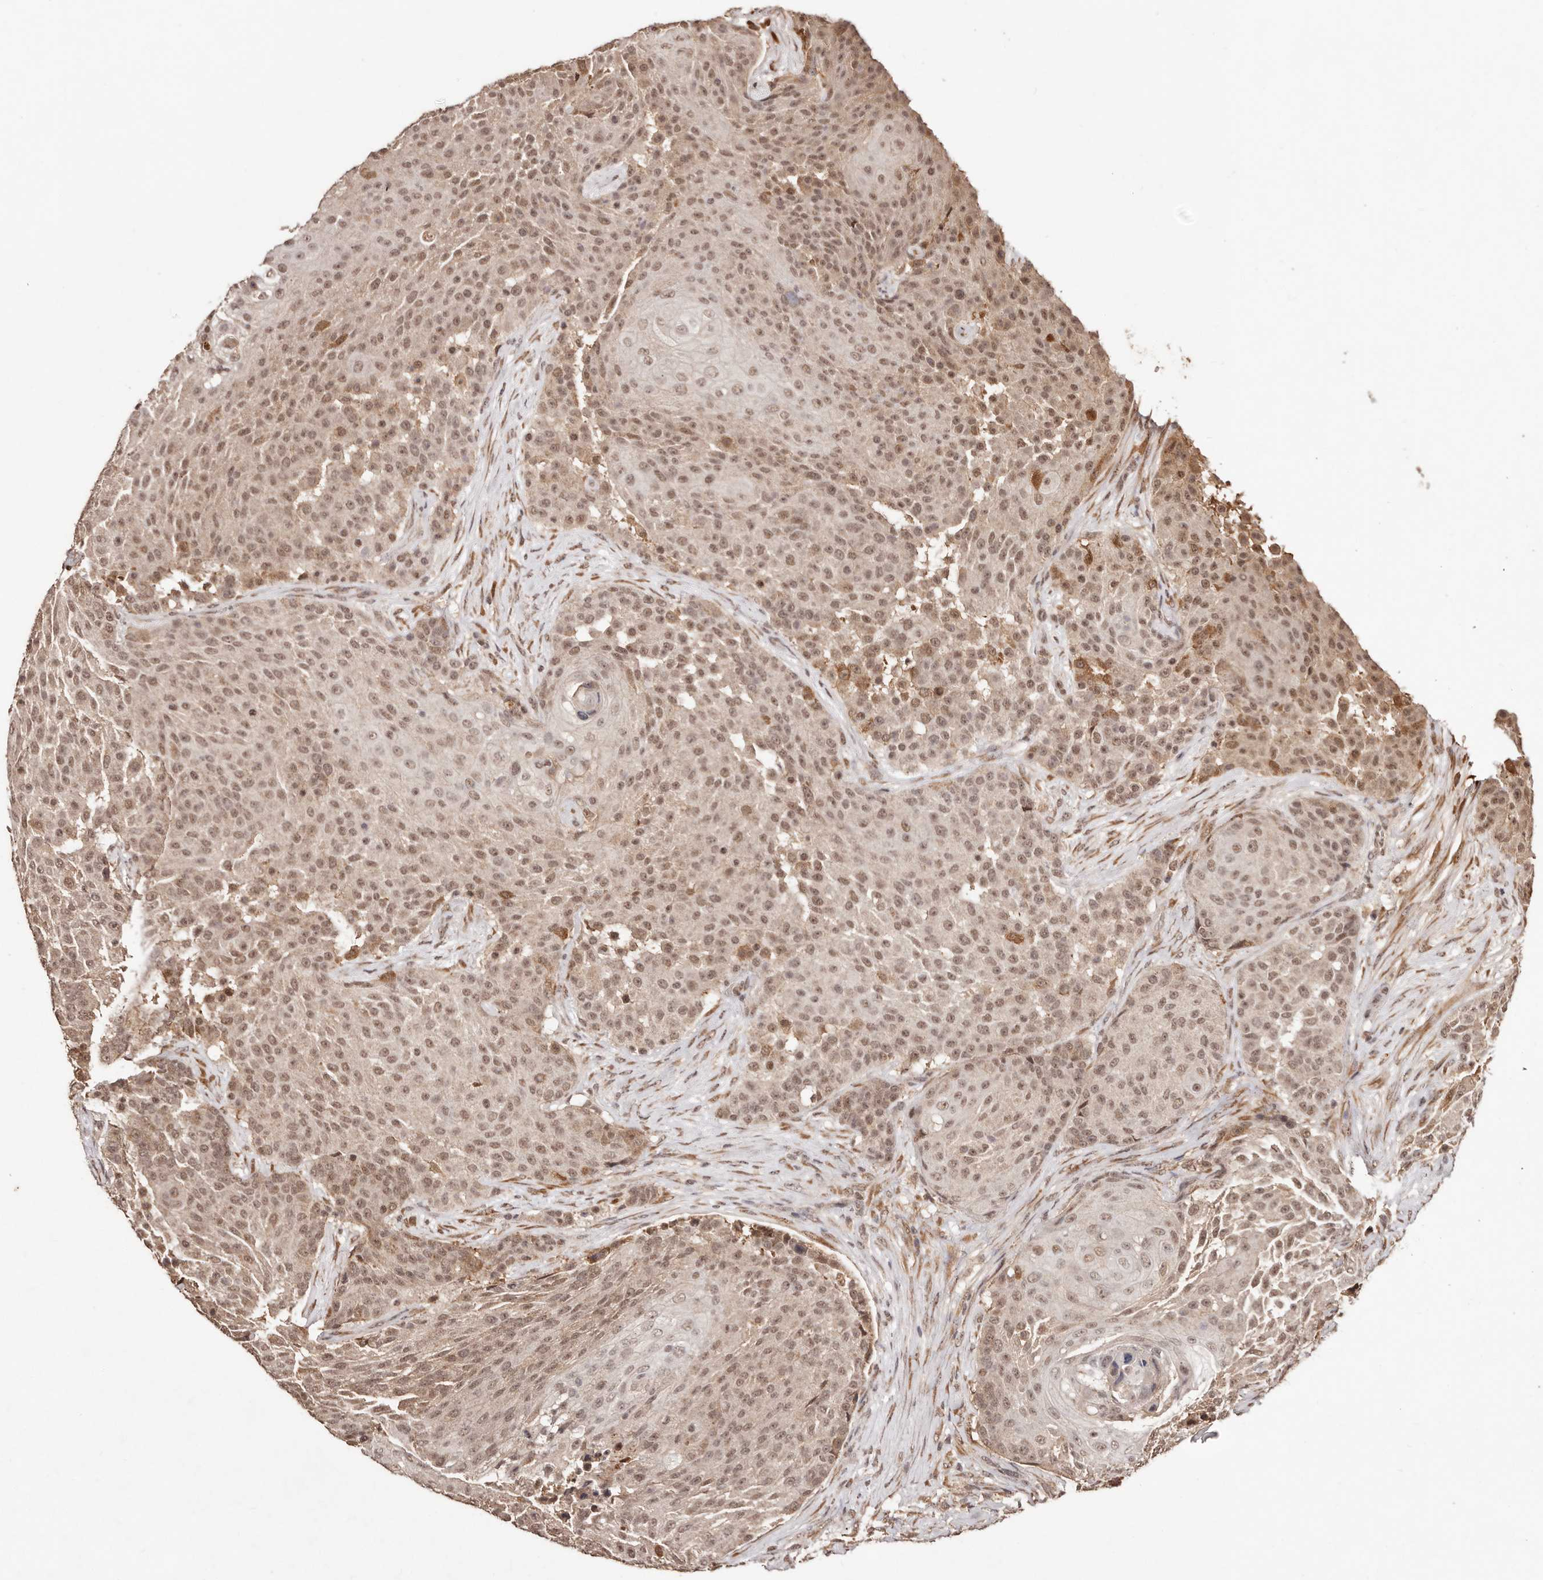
{"staining": {"intensity": "moderate", "quantity": ">75%", "location": "cytoplasmic/membranous,nuclear"}, "tissue": "urothelial cancer", "cell_type": "Tumor cells", "image_type": "cancer", "snomed": [{"axis": "morphology", "description": "Urothelial carcinoma, High grade"}, {"axis": "topography", "description": "Urinary bladder"}], "caption": "Tumor cells reveal medium levels of moderate cytoplasmic/membranous and nuclear staining in about >75% of cells in high-grade urothelial carcinoma.", "gene": "BICRAL", "patient": {"sex": "female", "age": 63}}